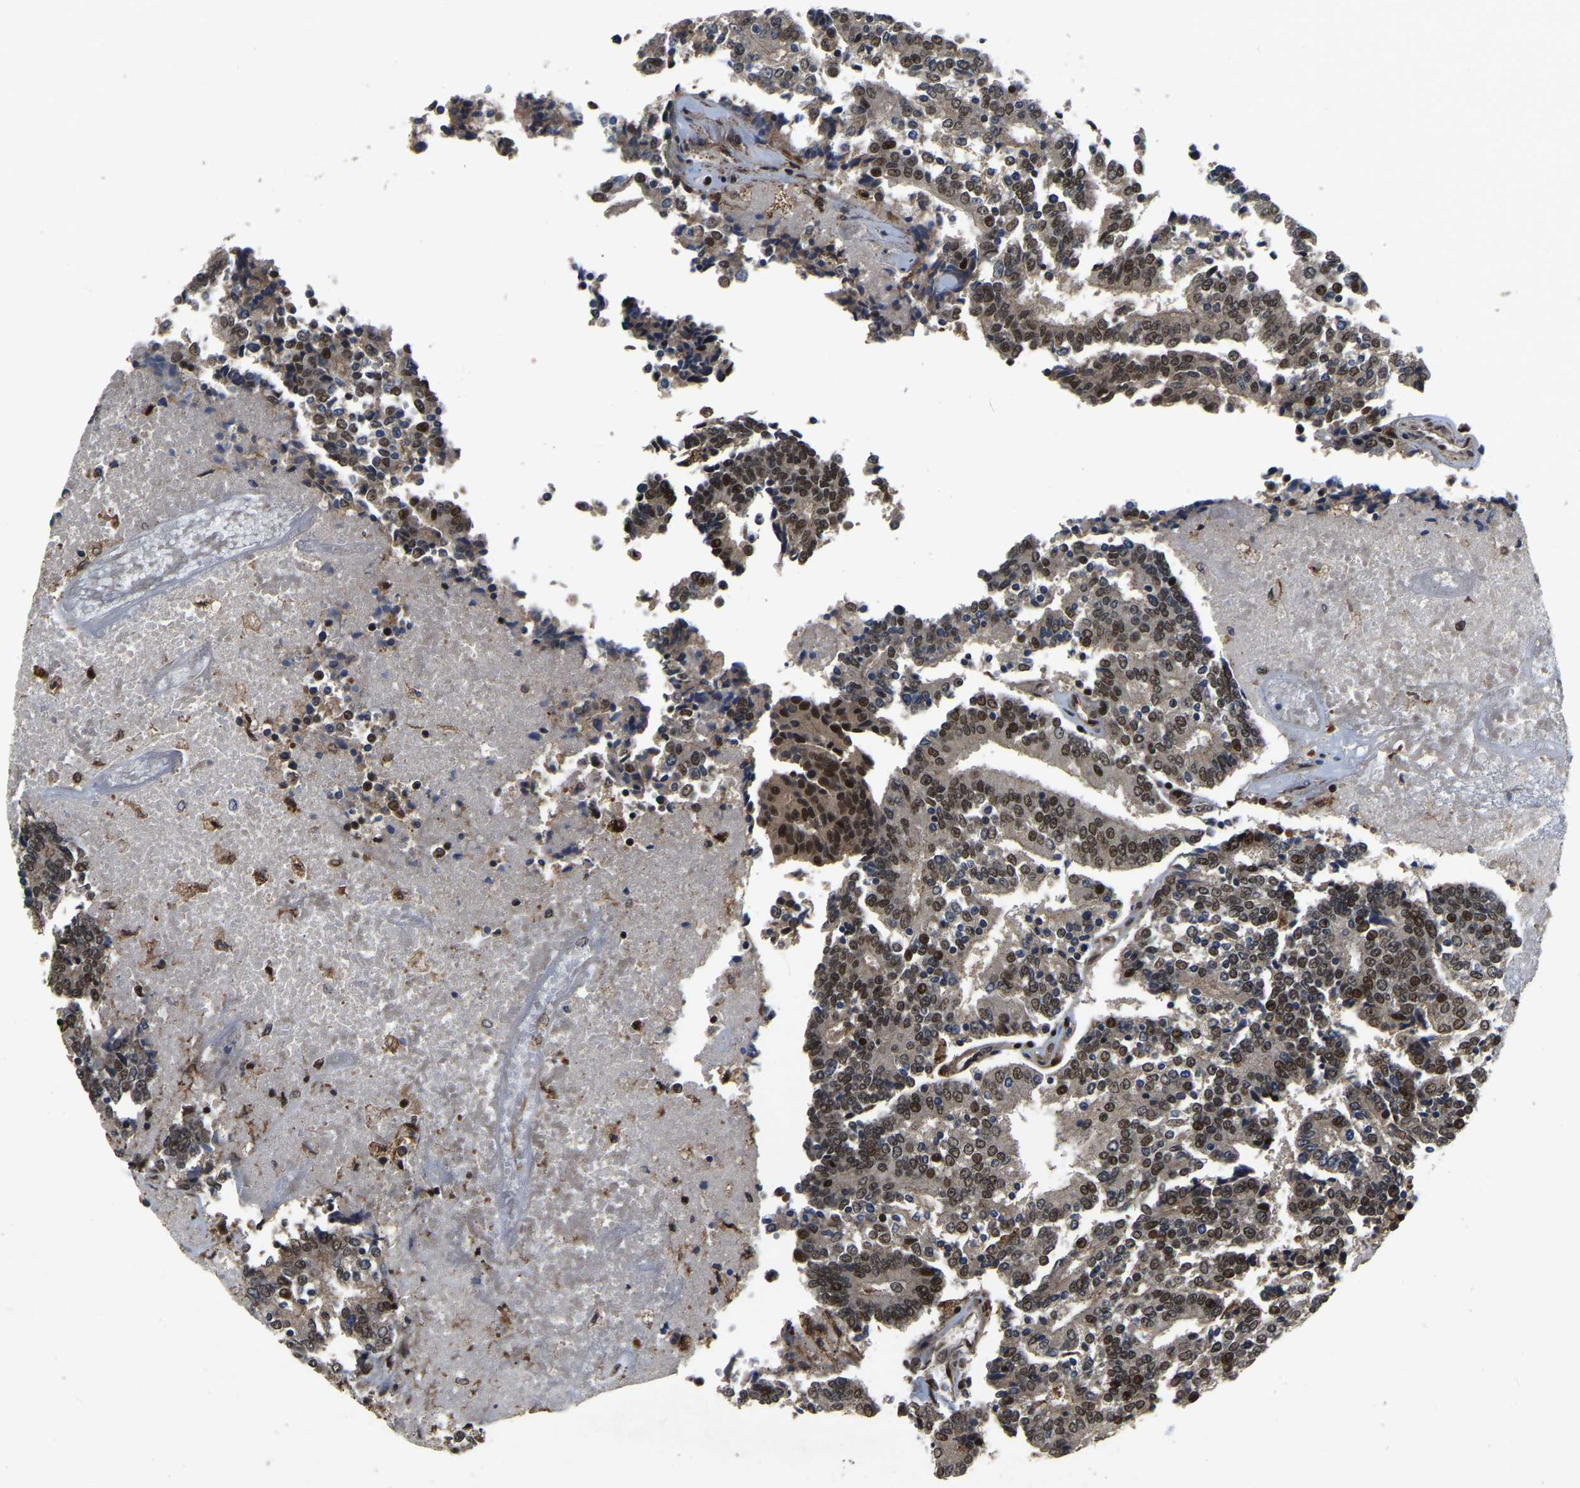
{"staining": {"intensity": "moderate", "quantity": ">75%", "location": "nuclear"}, "tissue": "prostate cancer", "cell_type": "Tumor cells", "image_type": "cancer", "snomed": [{"axis": "morphology", "description": "Normal tissue, NOS"}, {"axis": "morphology", "description": "Adenocarcinoma, High grade"}, {"axis": "topography", "description": "Prostate"}, {"axis": "topography", "description": "Seminal veicle"}], "caption": "Immunohistochemical staining of high-grade adenocarcinoma (prostate) shows medium levels of moderate nuclear protein staining in approximately >75% of tumor cells. The staining was performed using DAB (3,3'-diaminobenzidine), with brown indicating positive protein expression. Nuclei are stained blue with hematoxylin.", "gene": "CIAO1", "patient": {"sex": "male", "age": 55}}